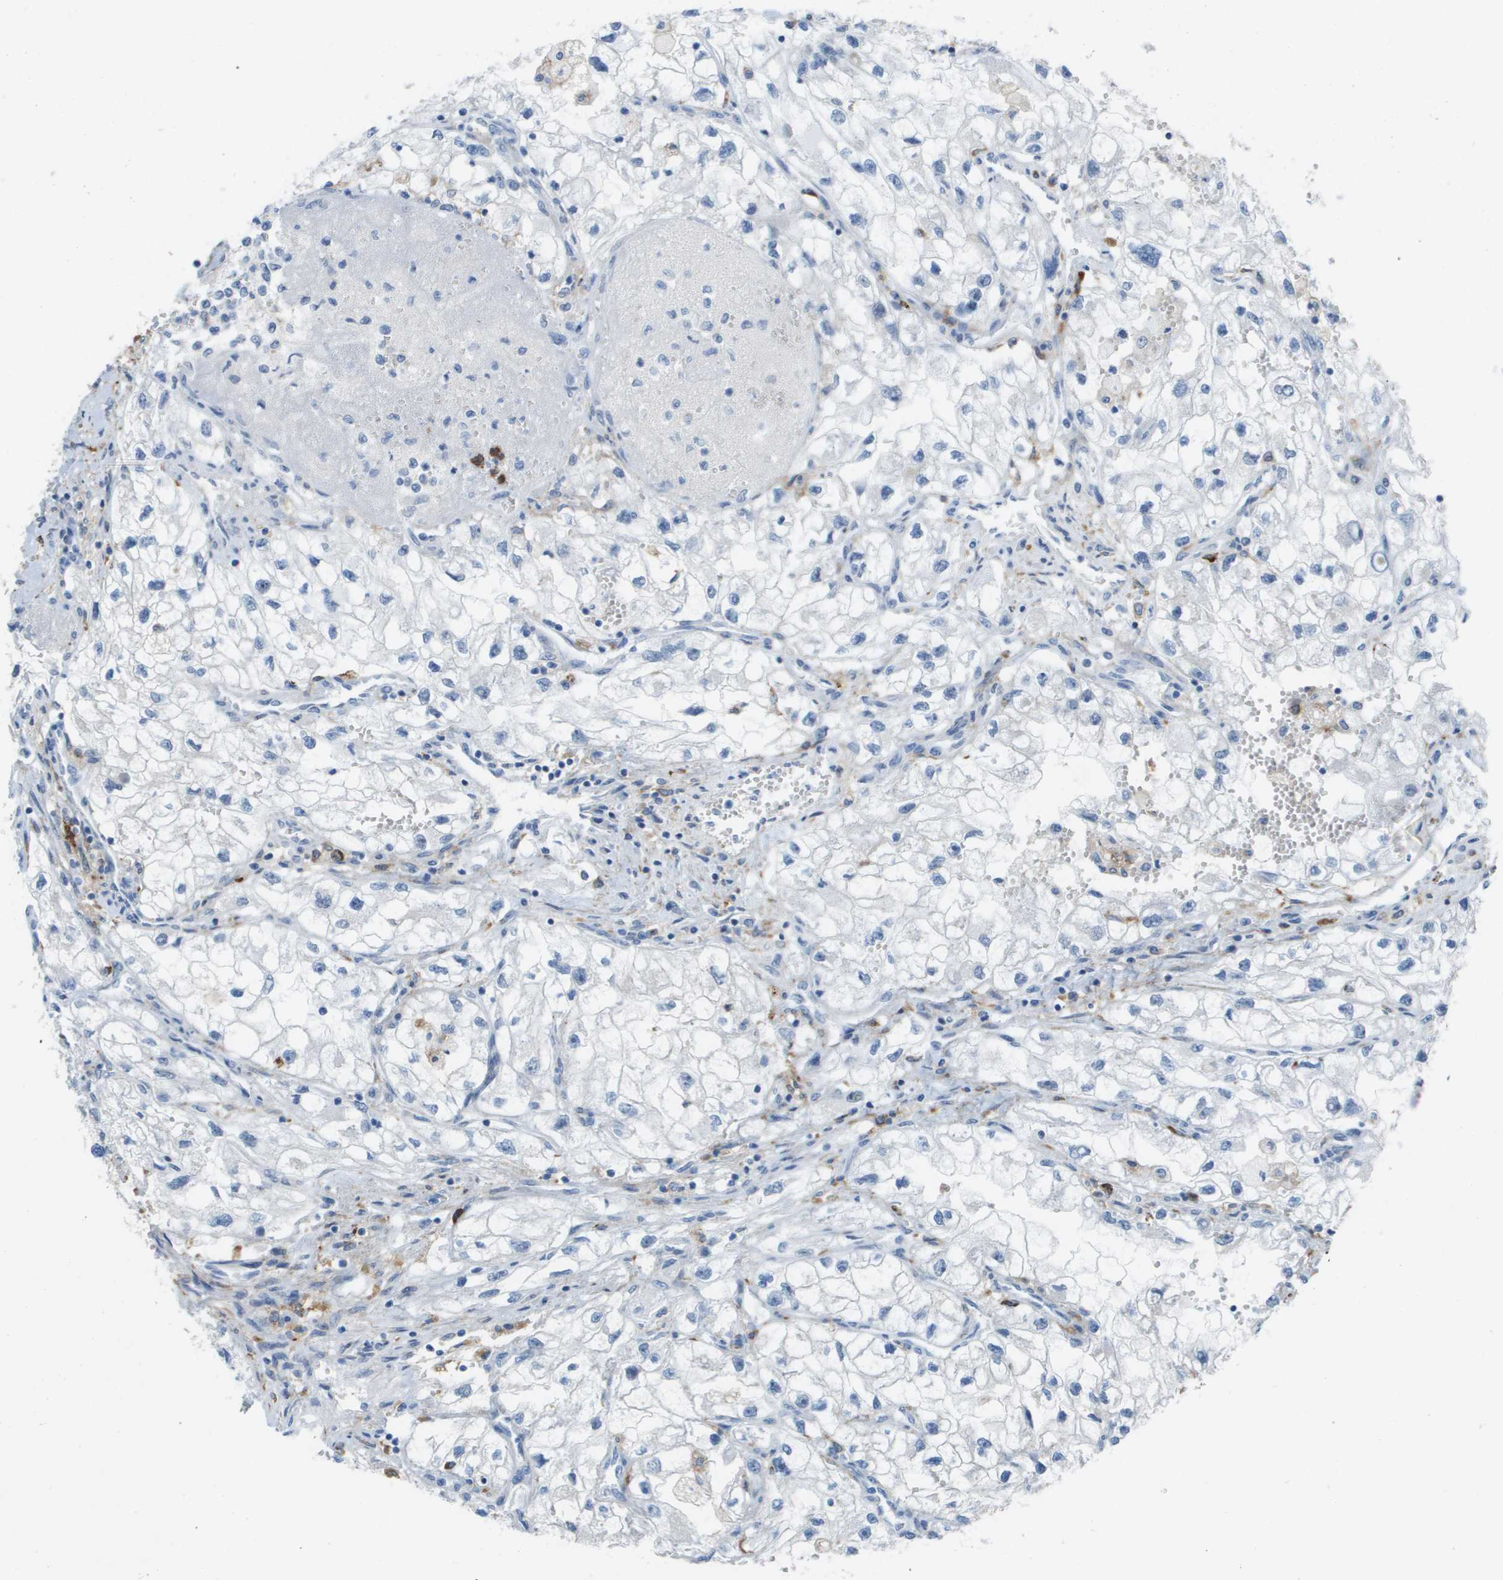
{"staining": {"intensity": "negative", "quantity": "none", "location": "none"}, "tissue": "renal cancer", "cell_type": "Tumor cells", "image_type": "cancer", "snomed": [{"axis": "morphology", "description": "Adenocarcinoma, NOS"}, {"axis": "topography", "description": "Kidney"}], "caption": "Renal cancer (adenocarcinoma) was stained to show a protein in brown. There is no significant staining in tumor cells.", "gene": "ZBTB43", "patient": {"sex": "female", "age": 70}}